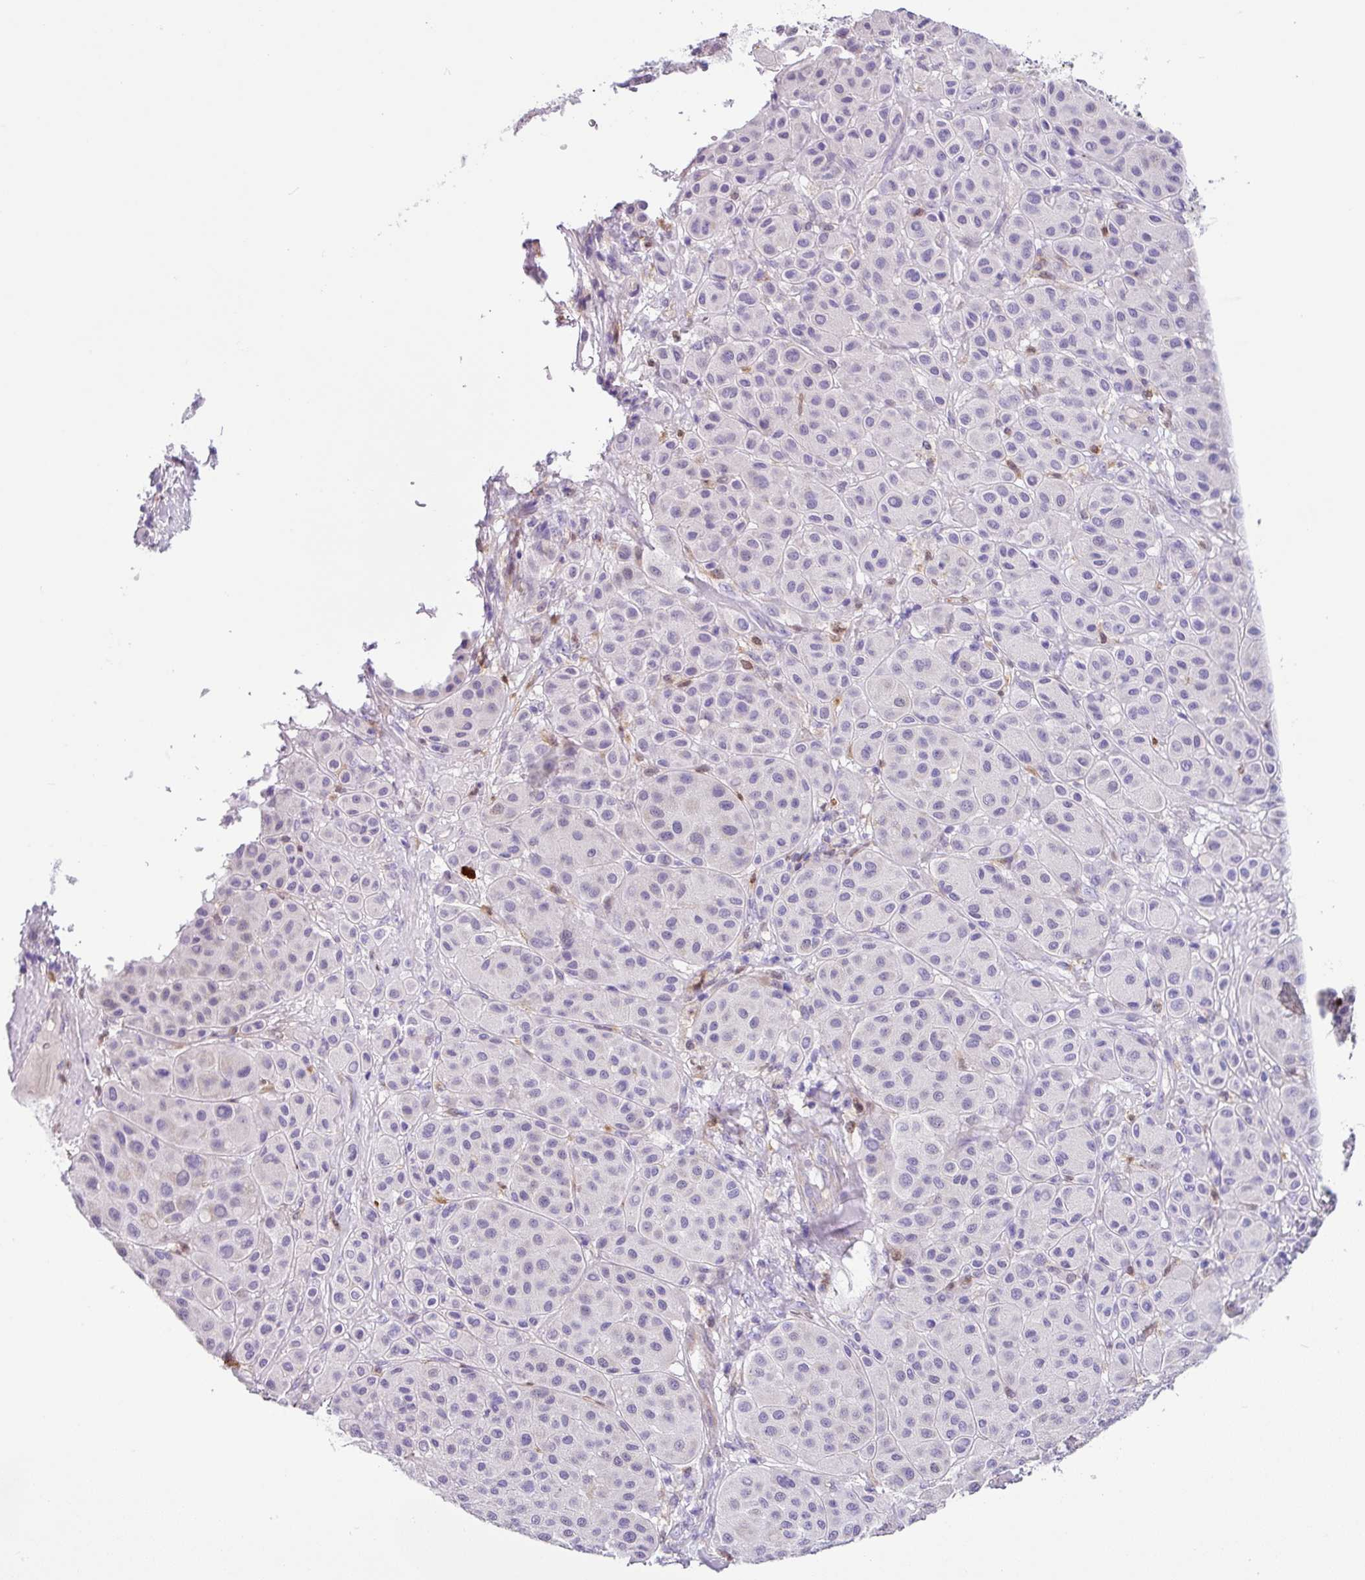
{"staining": {"intensity": "negative", "quantity": "none", "location": "none"}, "tissue": "melanoma", "cell_type": "Tumor cells", "image_type": "cancer", "snomed": [{"axis": "morphology", "description": "Malignant melanoma, Metastatic site"}, {"axis": "topography", "description": "Smooth muscle"}], "caption": "Malignant melanoma (metastatic site) stained for a protein using immunohistochemistry (IHC) shows no expression tumor cells.", "gene": "SH2D3C", "patient": {"sex": "male", "age": 41}}